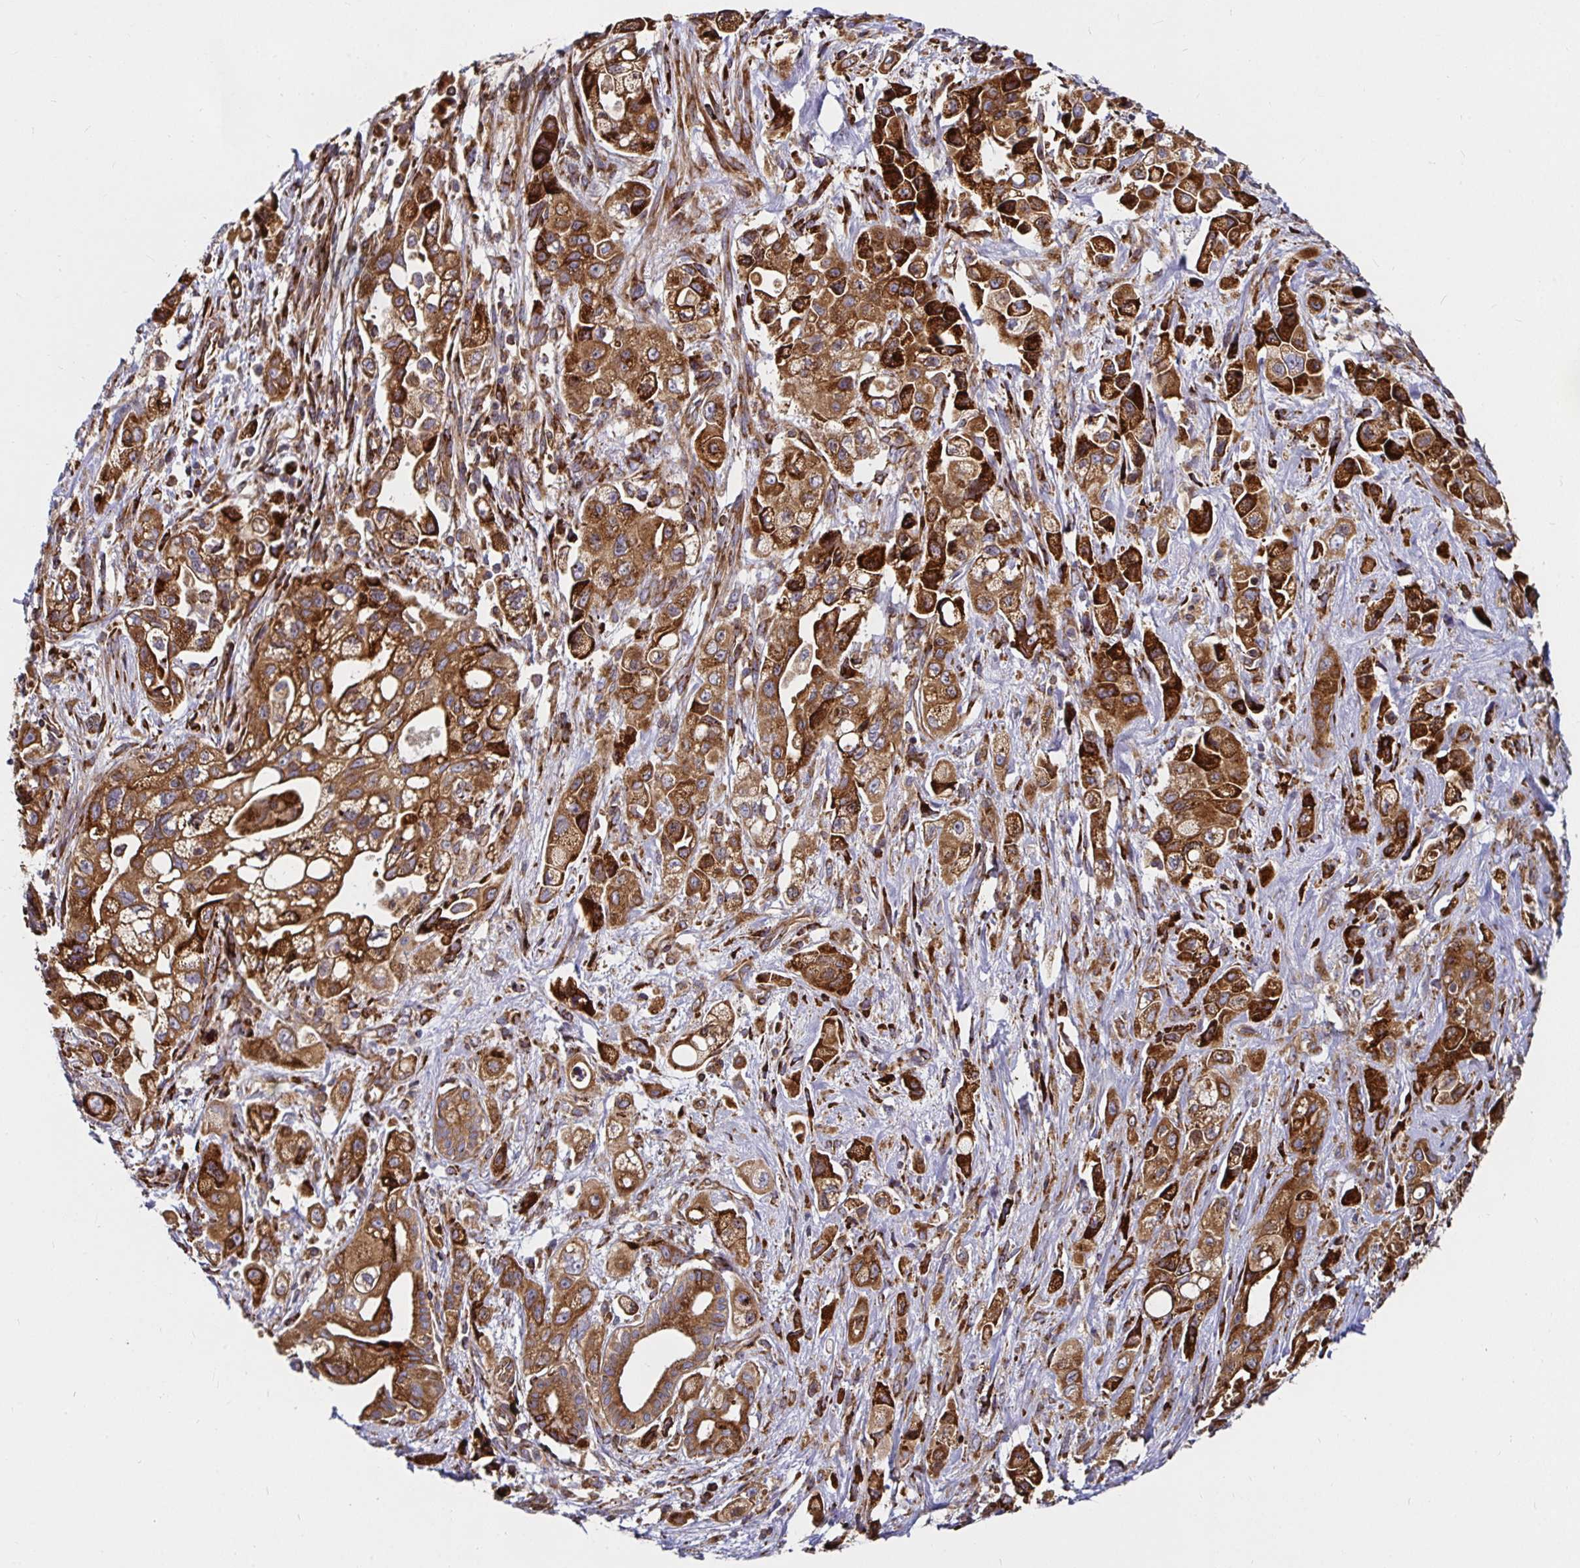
{"staining": {"intensity": "strong", "quantity": ">75%", "location": "cytoplasmic/membranous"}, "tissue": "pancreatic cancer", "cell_type": "Tumor cells", "image_type": "cancer", "snomed": [{"axis": "morphology", "description": "Adenocarcinoma, NOS"}, {"axis": "topography", "description": "Pancreas"}], "caption": "The micrograph displays immunohistochemical staining of pancreatic cancer (adenocarcinoma). There is strong cytoplasmic/membranous positivity is seen in approximately >75% of tumor cells. Immunohistochemistry (ihc) stains the protein of interest in brown and the nuclei are stained blue.", "gene": "SMYD3", "patient": {"sex": "female", "age": 66}}